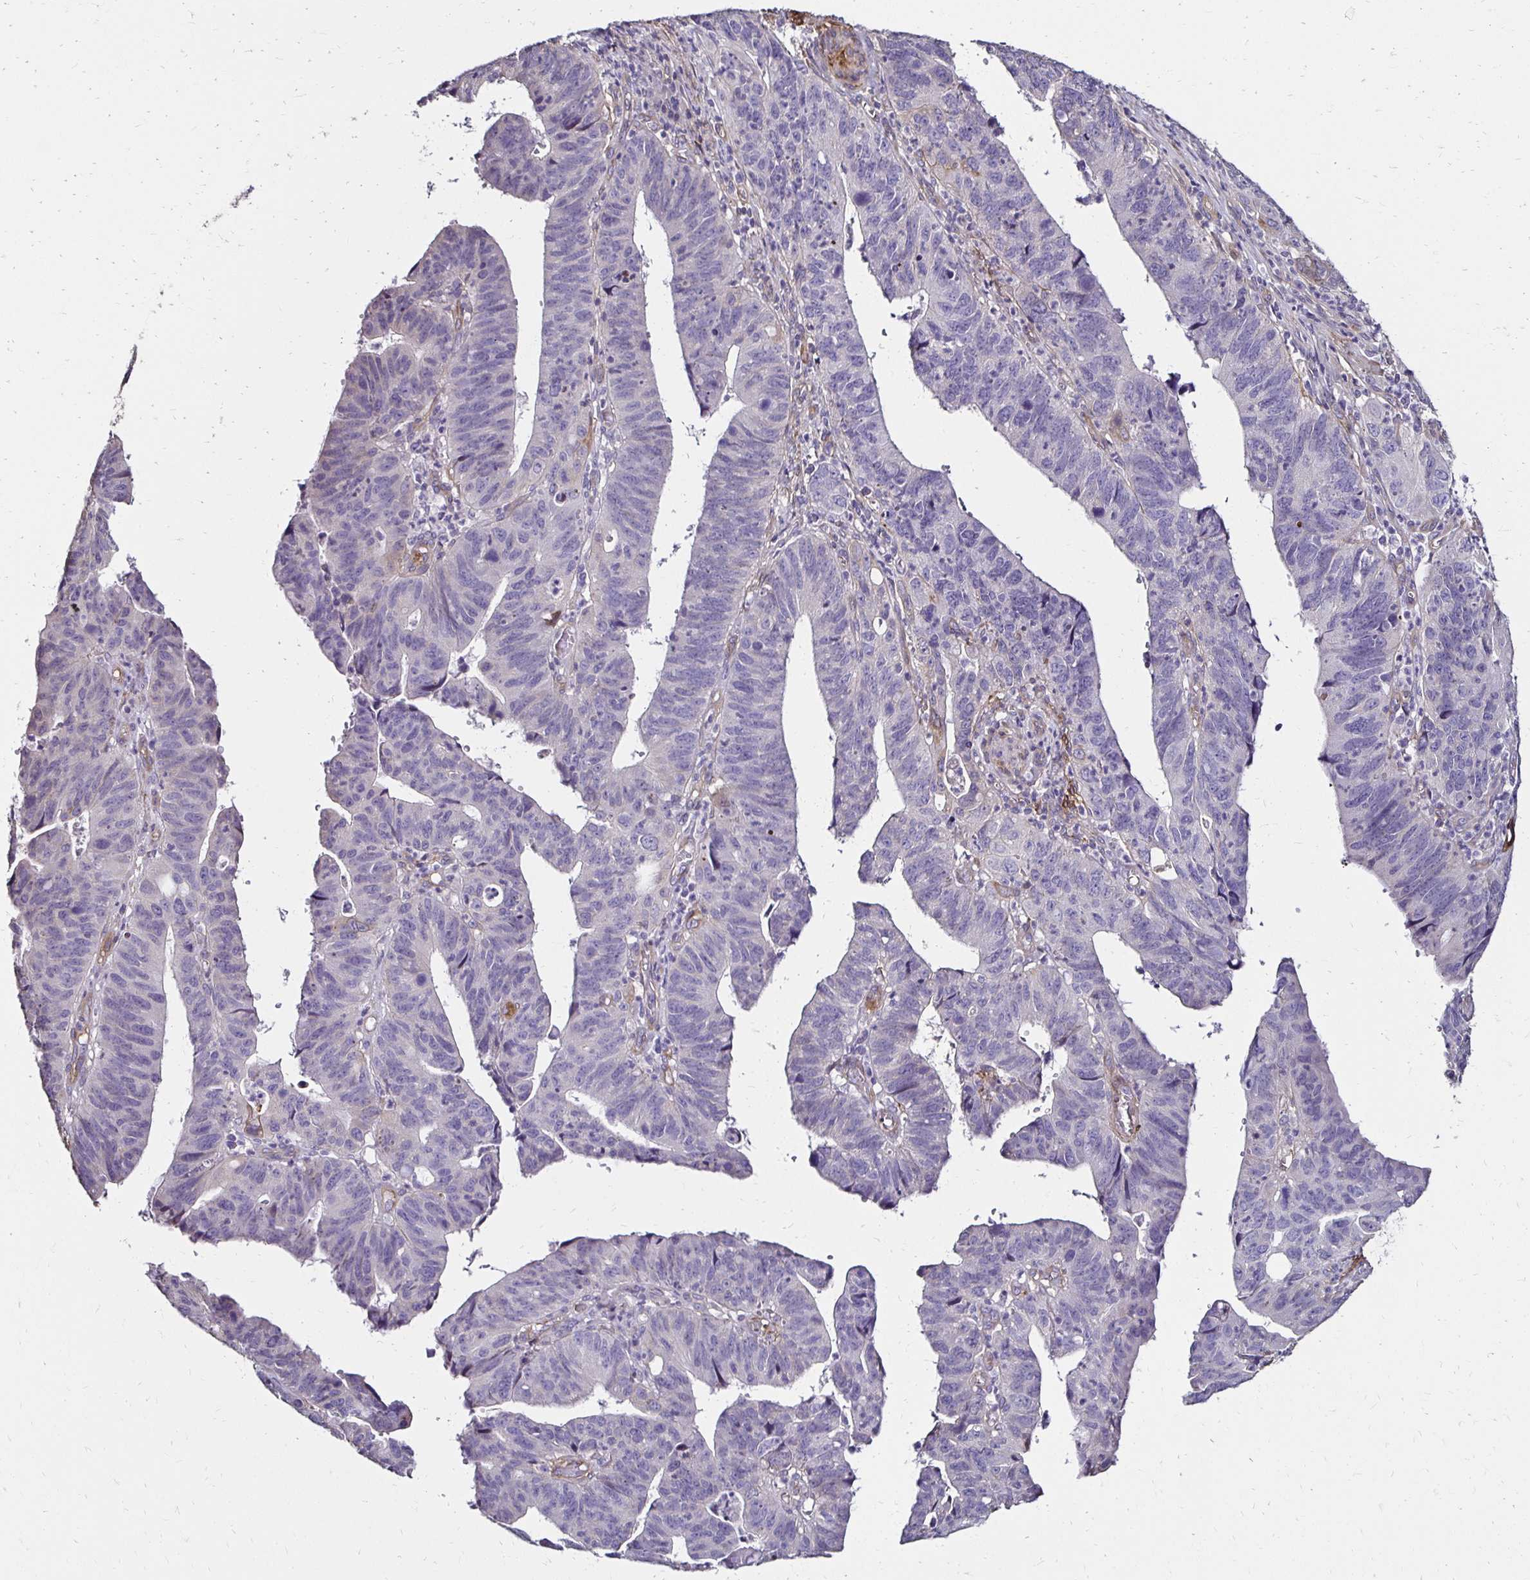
{"staining": {"intensity": "negative", "quantity": "none", "location": "none"}, "tissue": "stomach cancer", "cell_type": "Tumor cells", "image_type": "cancer", "snomed": [{"axis": "morphology", "description": "Adenocarcinoma, NOS"}, {"axis": "topography", "description": "Stomach"}], "caption": "The histopathology image demonstrates no staining of tumor cells in stomach adenocarcinoma.", "gene": "ITGB1", "patient": {"sex": "male", "age": 59}}